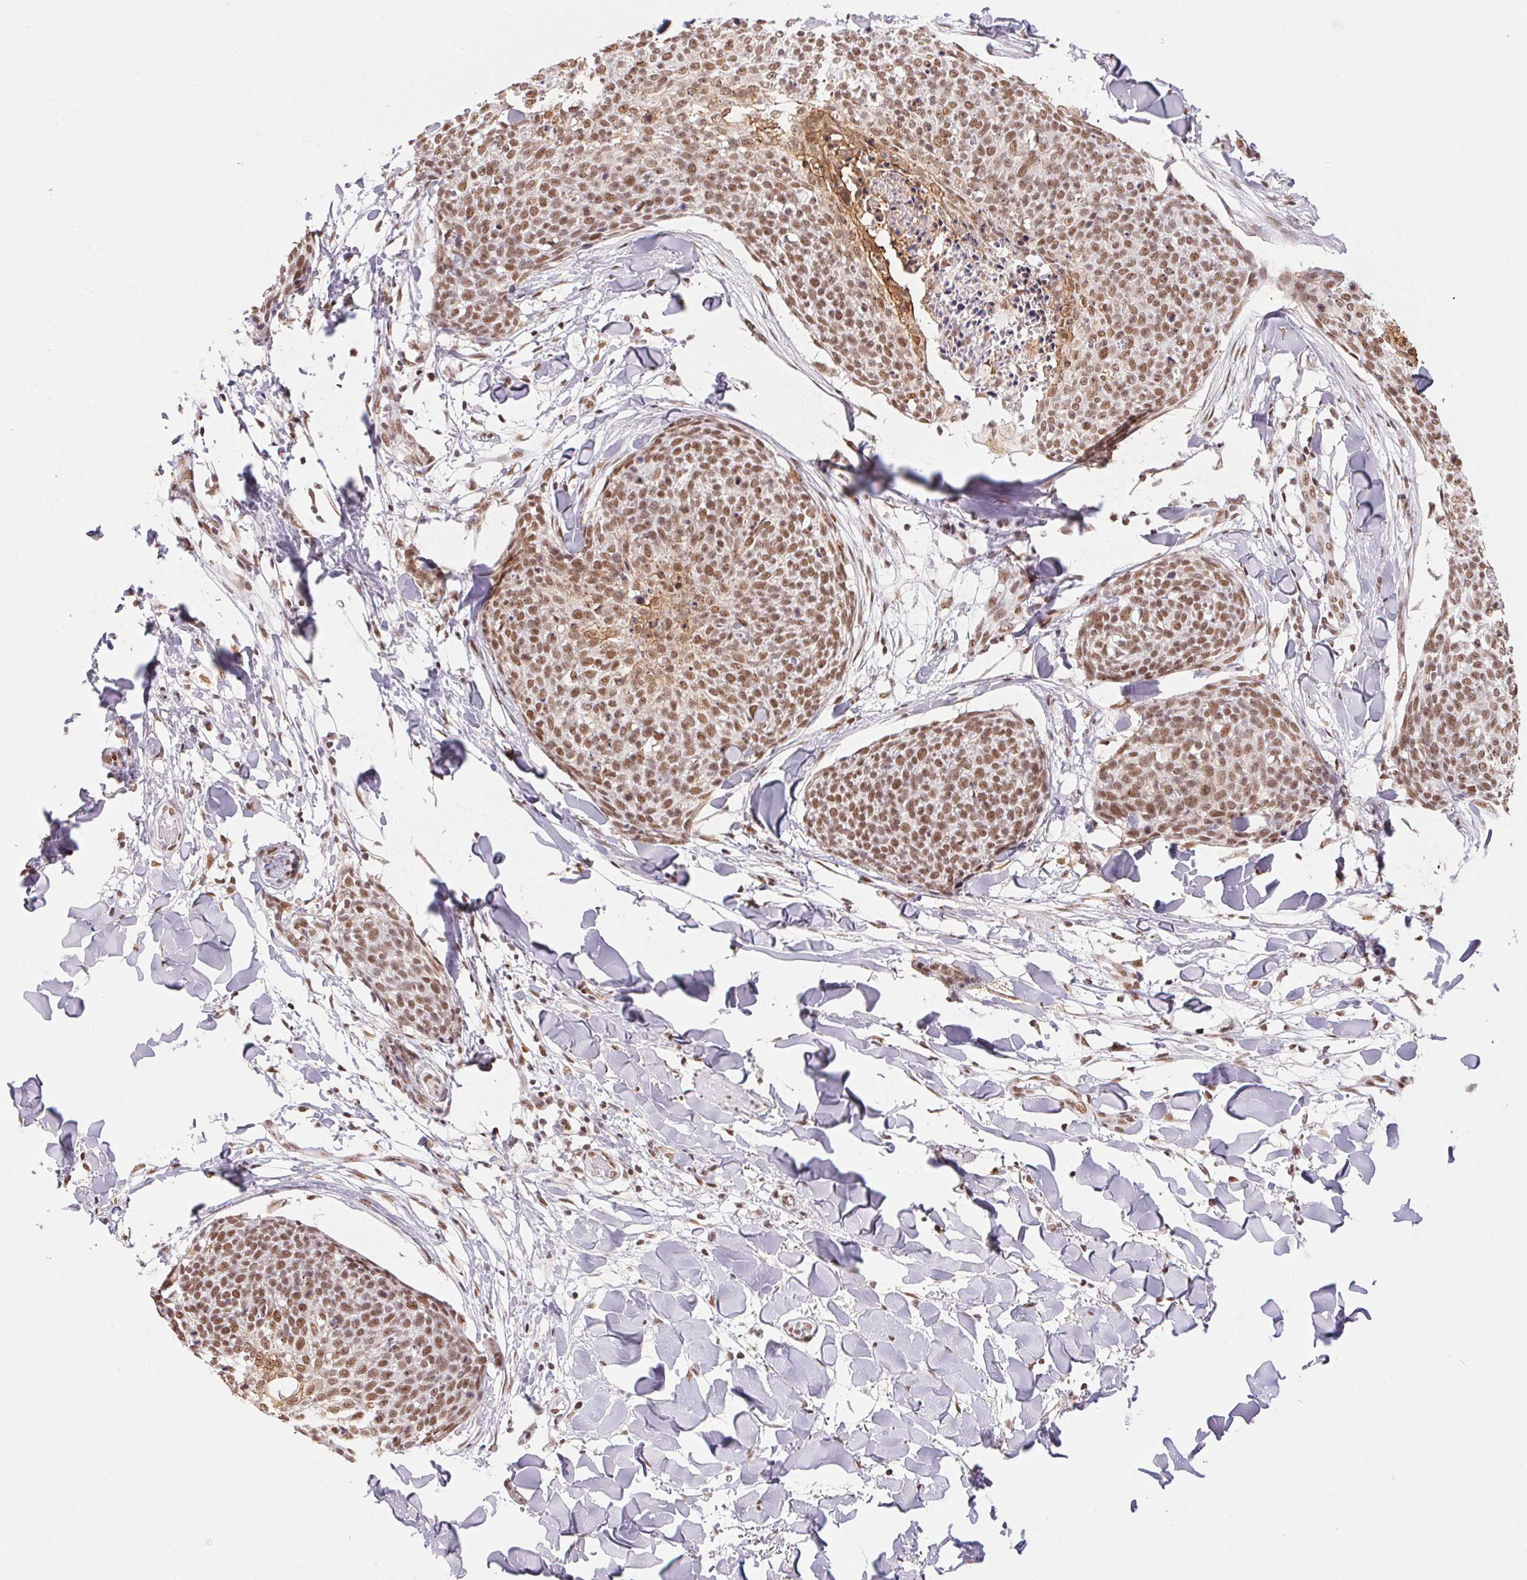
{"staining": {"intensity": "moderate", "quantity": ">75%", "location": "nuclear"}, "tissue": "skin cancer", "cell_type": "Tumor cells", "image_type": "cancer", "snomed": [{"axis": "morphology", "description": "Squamous cell carcinoma, NOS"}, {"axis": "topography", "description": "Skin"}, {"axis": "topography", "description": "Vulva"}], "caption": "IHC micrograph of neoplastic tissue: skin squamous cell carcinoma stained using immunohistochemistry shows medium levels of moderate protein expression localized specifically in the nuclear of tumor cells, appearing as a nuclear brown color.", "gene": "NFE2L1", "patient": {"sex": "female", "age": 75}}